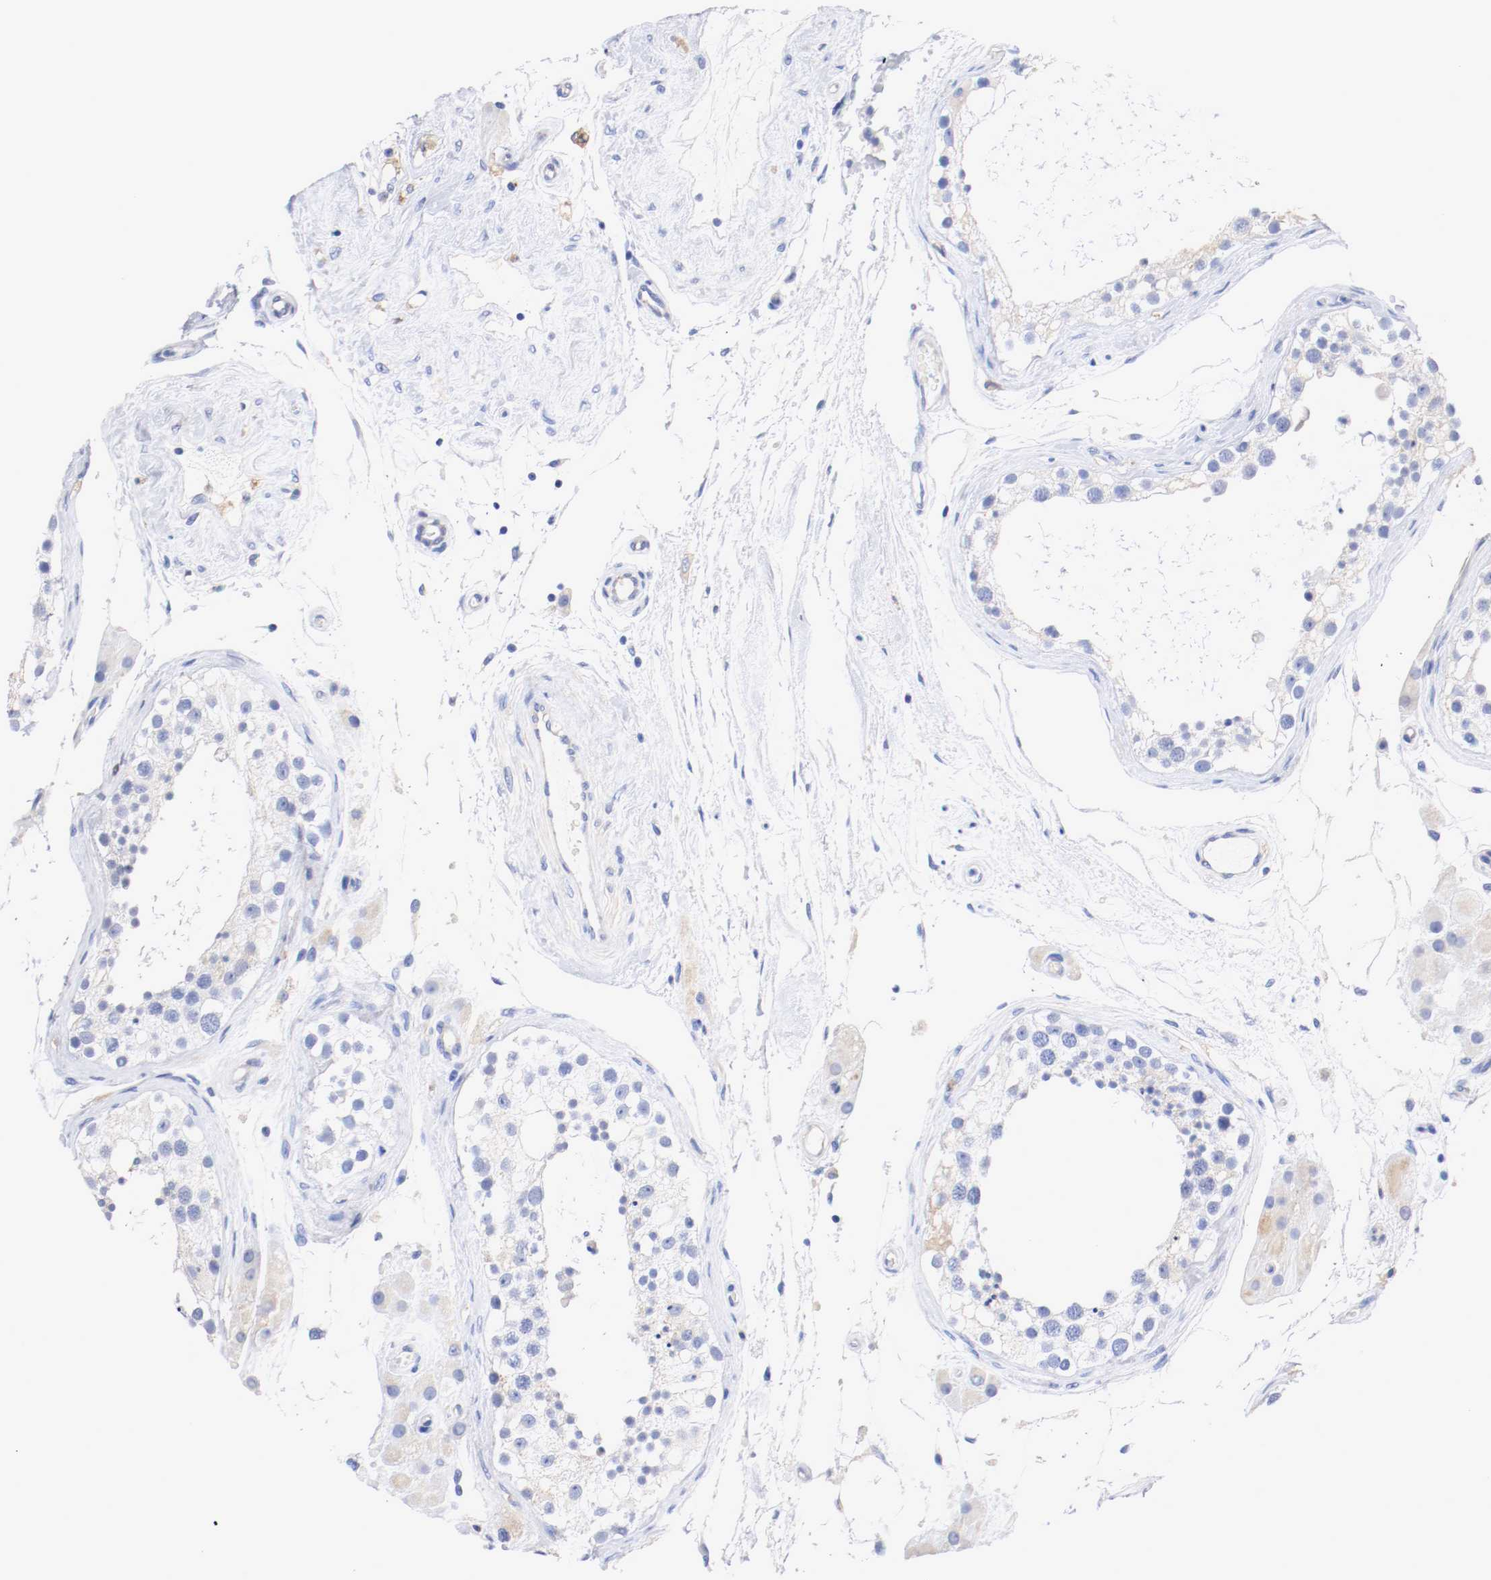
{"staining": {"intensity": "negative", "quantity": "none", "location": "none"}, "tissue": "testis", "cell_type": "Cells in seminiferous ducts", "image_type": "normal", "snomed": [{"axis": "morphology", "description": "Normal tissue, NOS"}, {"axis": "topography", "description": "Testis"}], "caption": "A histopathology image of human testis is negative for staining in cells in seminiferous ducts. (DAB (3,3'-diaminobenzidine) IHC visualized using brightfield microscopy, high magnification).", "gene": "FGFBP1", "patient": {"sex": "male", "age": 68}}